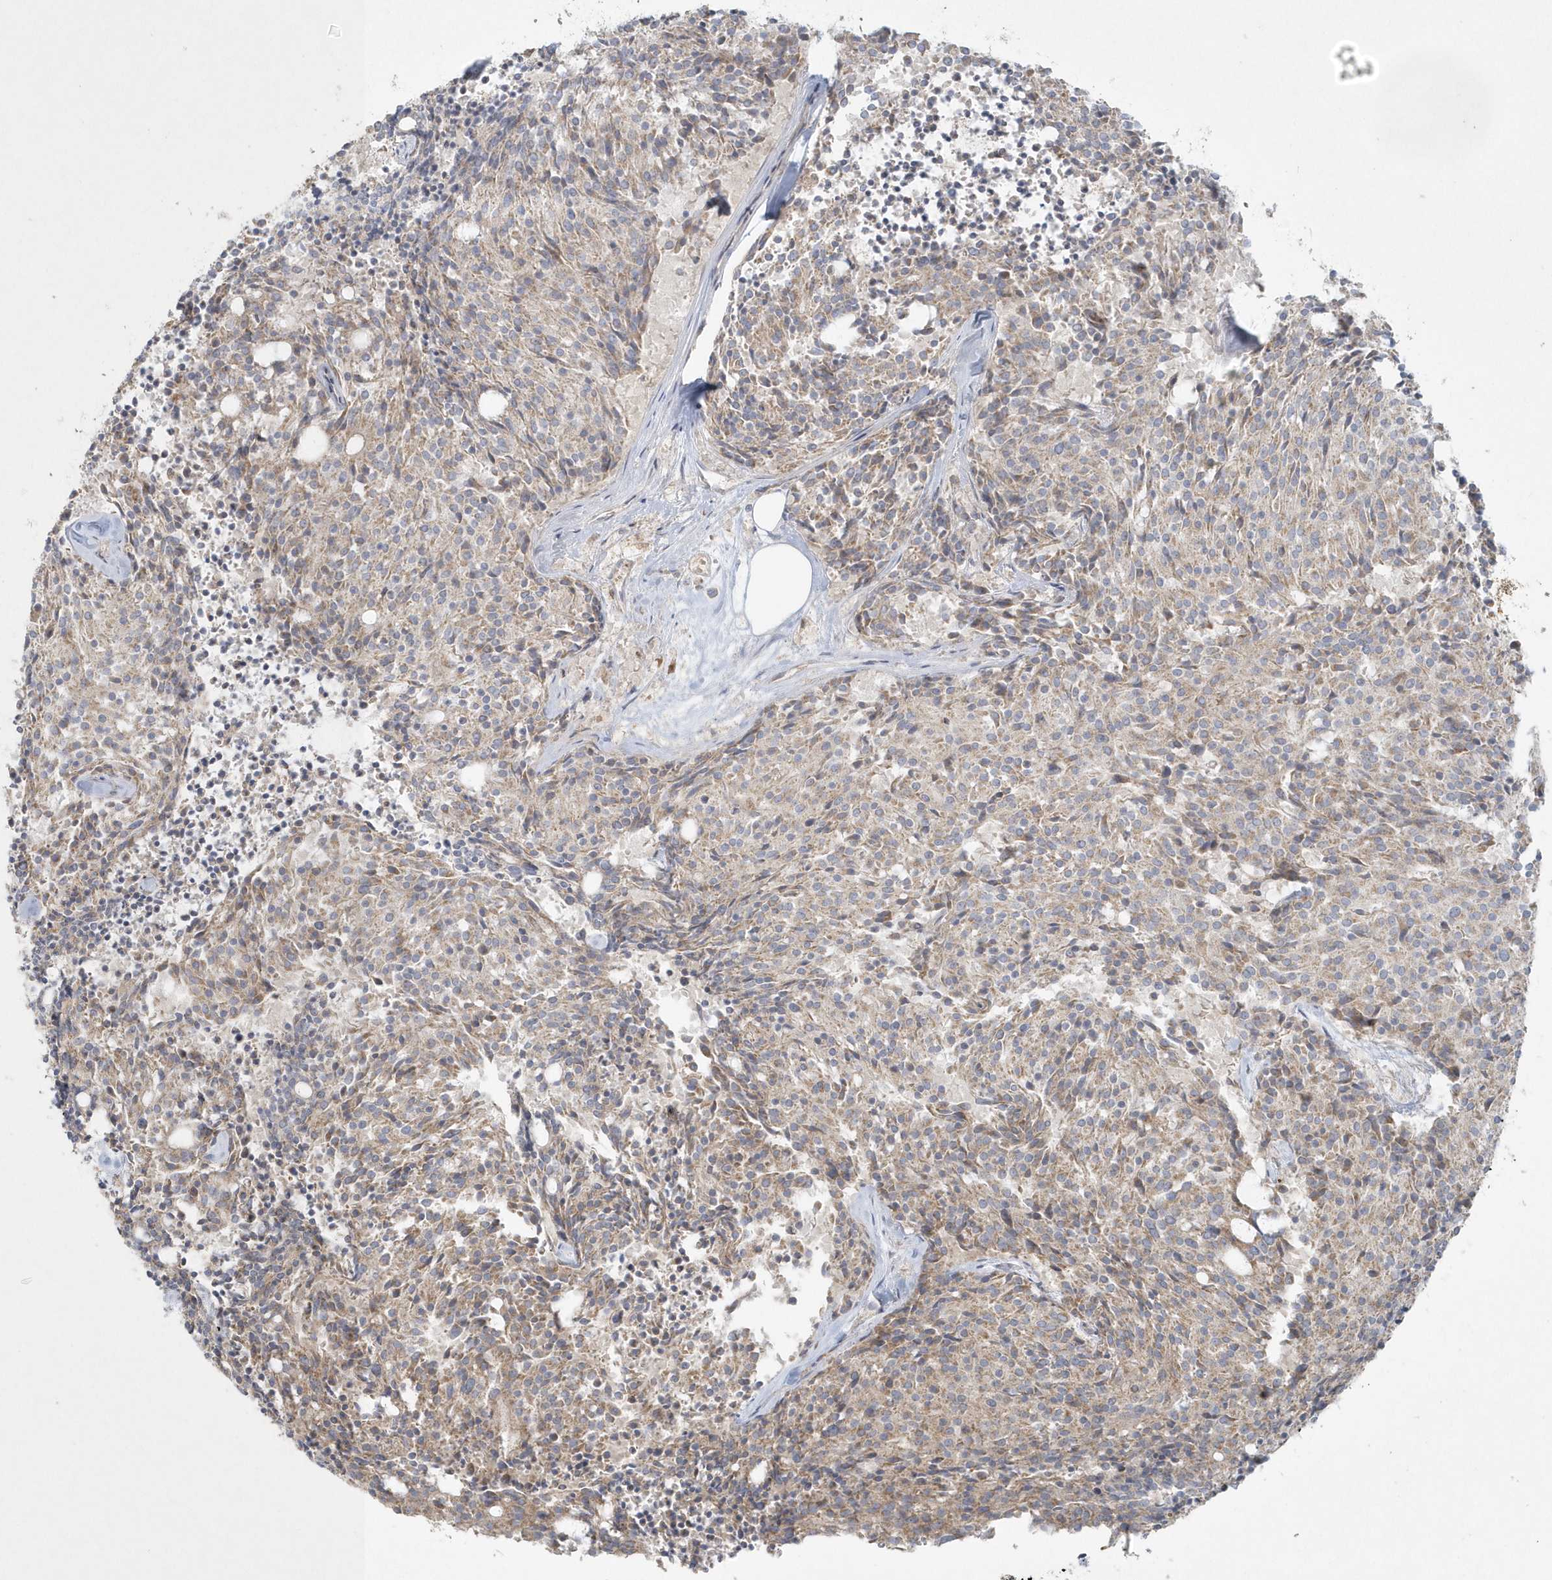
{"staining": {"intensity": "weak", "quantity": "25%-75%", "location": "cytoplasmic/membranous"}, "tissue": "carcinoid", "cell_type": "Tumor cells", "image_type": "cancer", "snomed": [{"axis": "morphology", "description": "Carcinoid, malignant, NOS"}, {"axis": "topography", "description": "Pancreas"}], "caption": "High-power microscopy captured an immunohistochemistry histopathology image of carcinoid (malignant), revealing weak cytoplasmic/membranous staining in approximately 25%-75% of tumor cells. (DAB IHC, brown staining for protein, blue staining for nuclei).", "gene": "BLTP3A", "patient": {"sex": "female", "age": 54}}